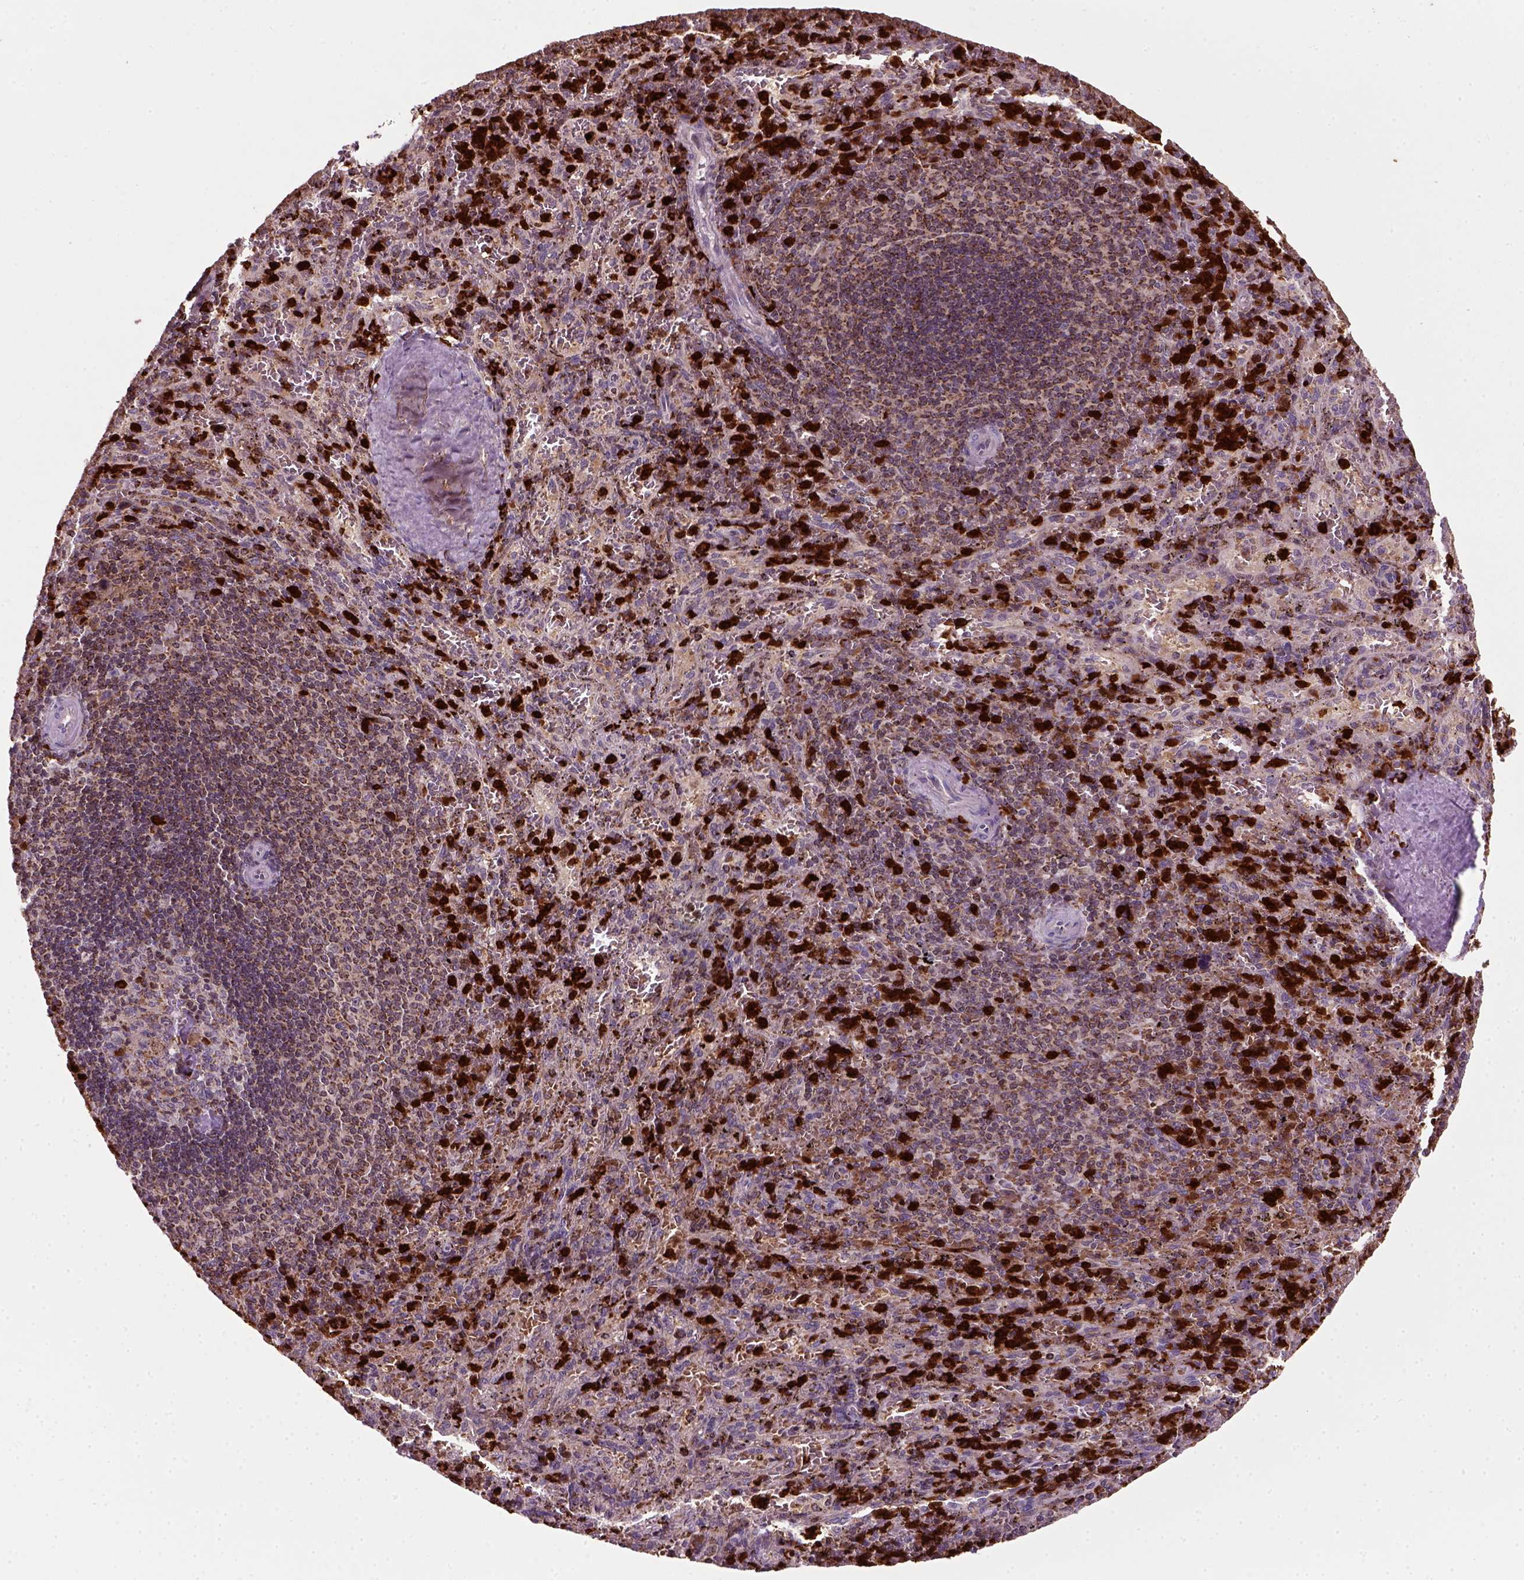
{"staining": {"intensity": "strong", "quantity": ">75%", "location": "cytoplasmic/membranous"}, "tissue": "spleen", "cell_type": "Cells in red pulp", "image_type": "normal", "snomed": [{"axis": "morphology", "description": "Normal tissue, NOS"}, {"axis": "topography", "description": "Spleen"}], "caption": "Protein staining reveals strong cytoplasmic/membranous staining in about >75% of cells in red pulp in unremarkable spleen. (brown staining indicates protein expression, while blue staining denotes nuclei).", "gene": "NUDT16L1", "patient": {"sex": "male", "age": 57}}